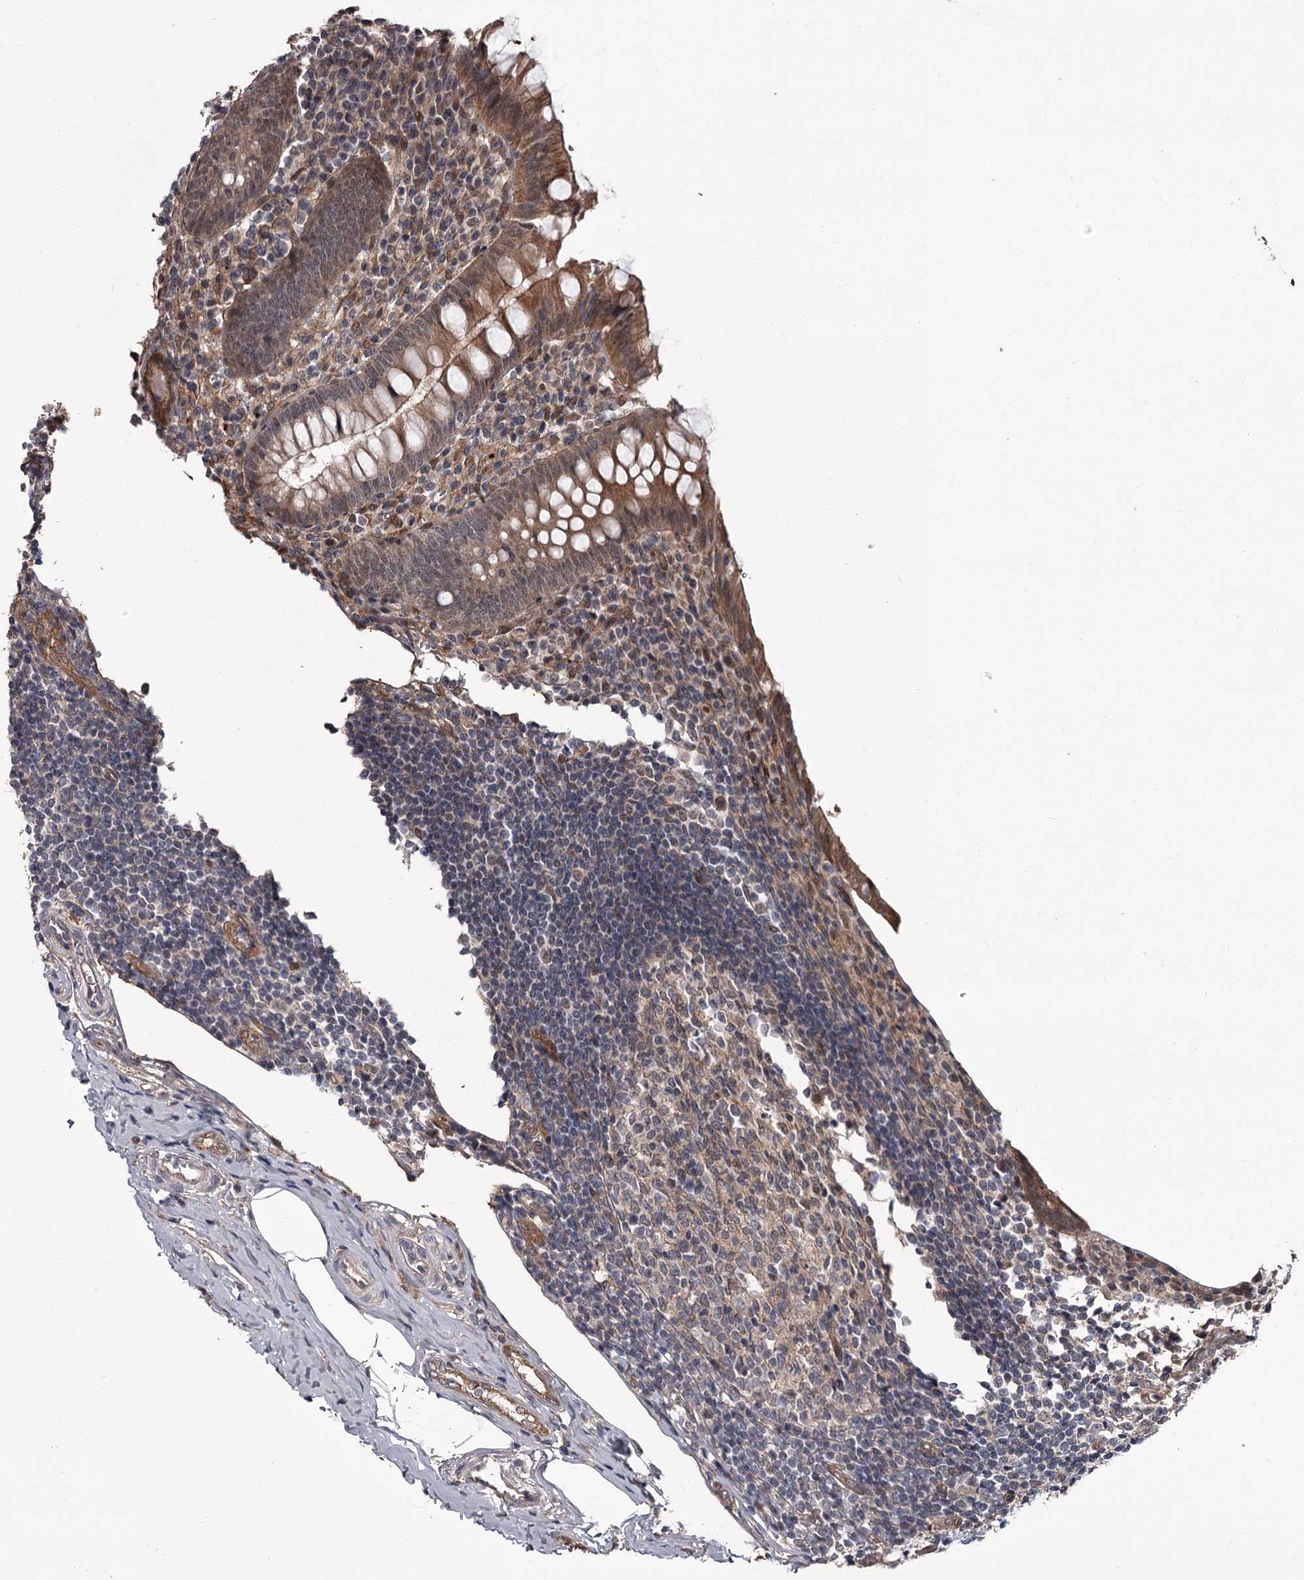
{"staining": {"intensity": "moderate", "quantity": ">75%", "location": "cytoplasmic/membranous"}, "tissue": "appendix", "cell_type": "Glandular cells", "image_type": "normal", "snomed": [{"axis": "morphology", "description": "Normal tissue, NOS"}, {"axis": "topography", "description": "Appendix"}], "caption": "Normal appendix reveals moderate cytoplasmic/membranous positivity in about >75% of glandular cells, visualized by immunohistochemistry.", "gene": "CDC42EP2", "patient": {"sex": "female", "age": 17}}